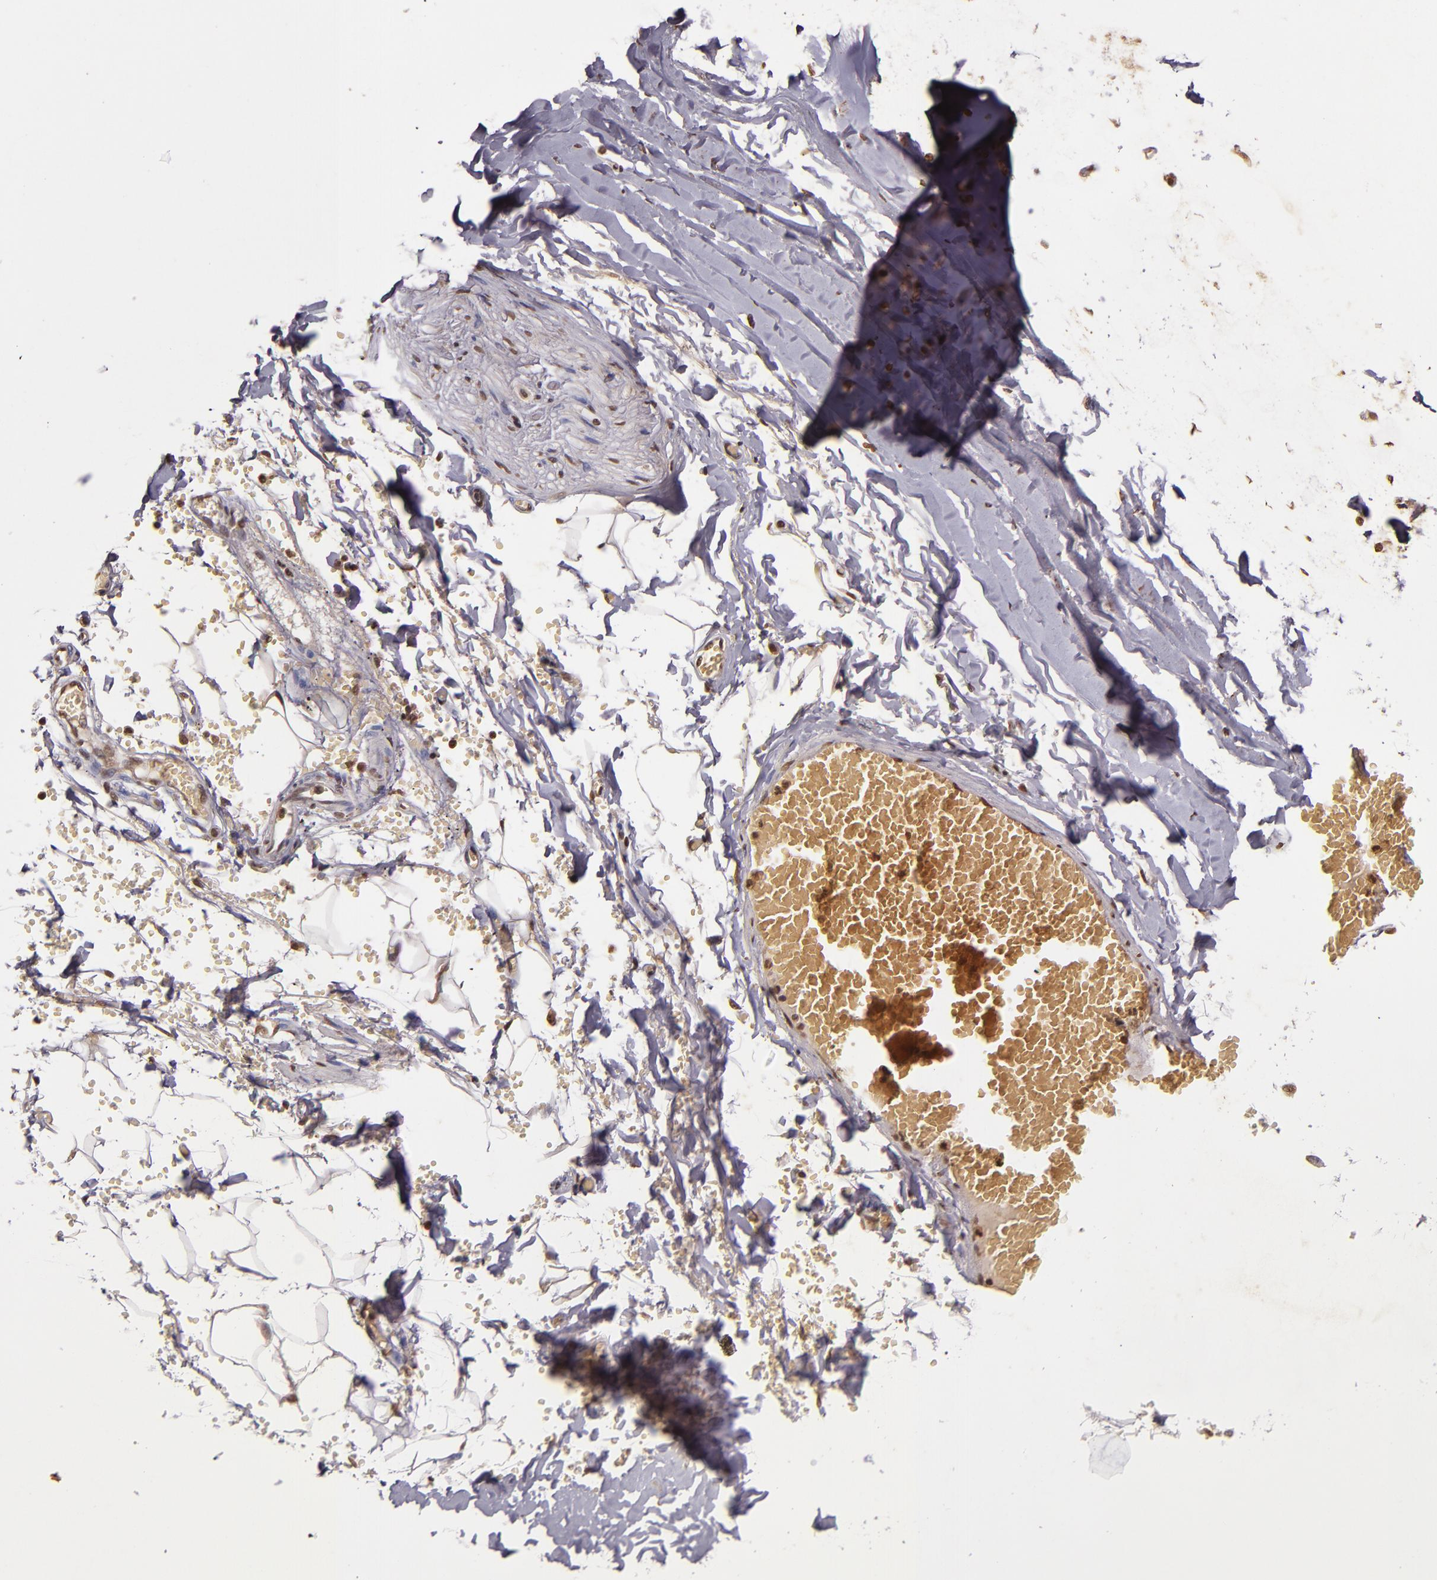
{"staining": {"intensity": "moderate", "quantity": ">75%", "location": "nuclear"}, "tissue": "adipose tissue", "cell_type": "Adipocytes", "image_type": "normal", "snomed": [{"axis": "morphology", "description": "Normal tissue, NOS"}, {"axis": "topography", "description": "Bronchus"}, {"axis": "topography", "description": "Lung"}], "caption": "This histopathology image exhibits IHC staining of benign adipose tissue, with medium moderate nuclear expression in approximately >75% of adipocytes.", "gene": "CUL1", "patient": {"sex": "female", "age": 56}}